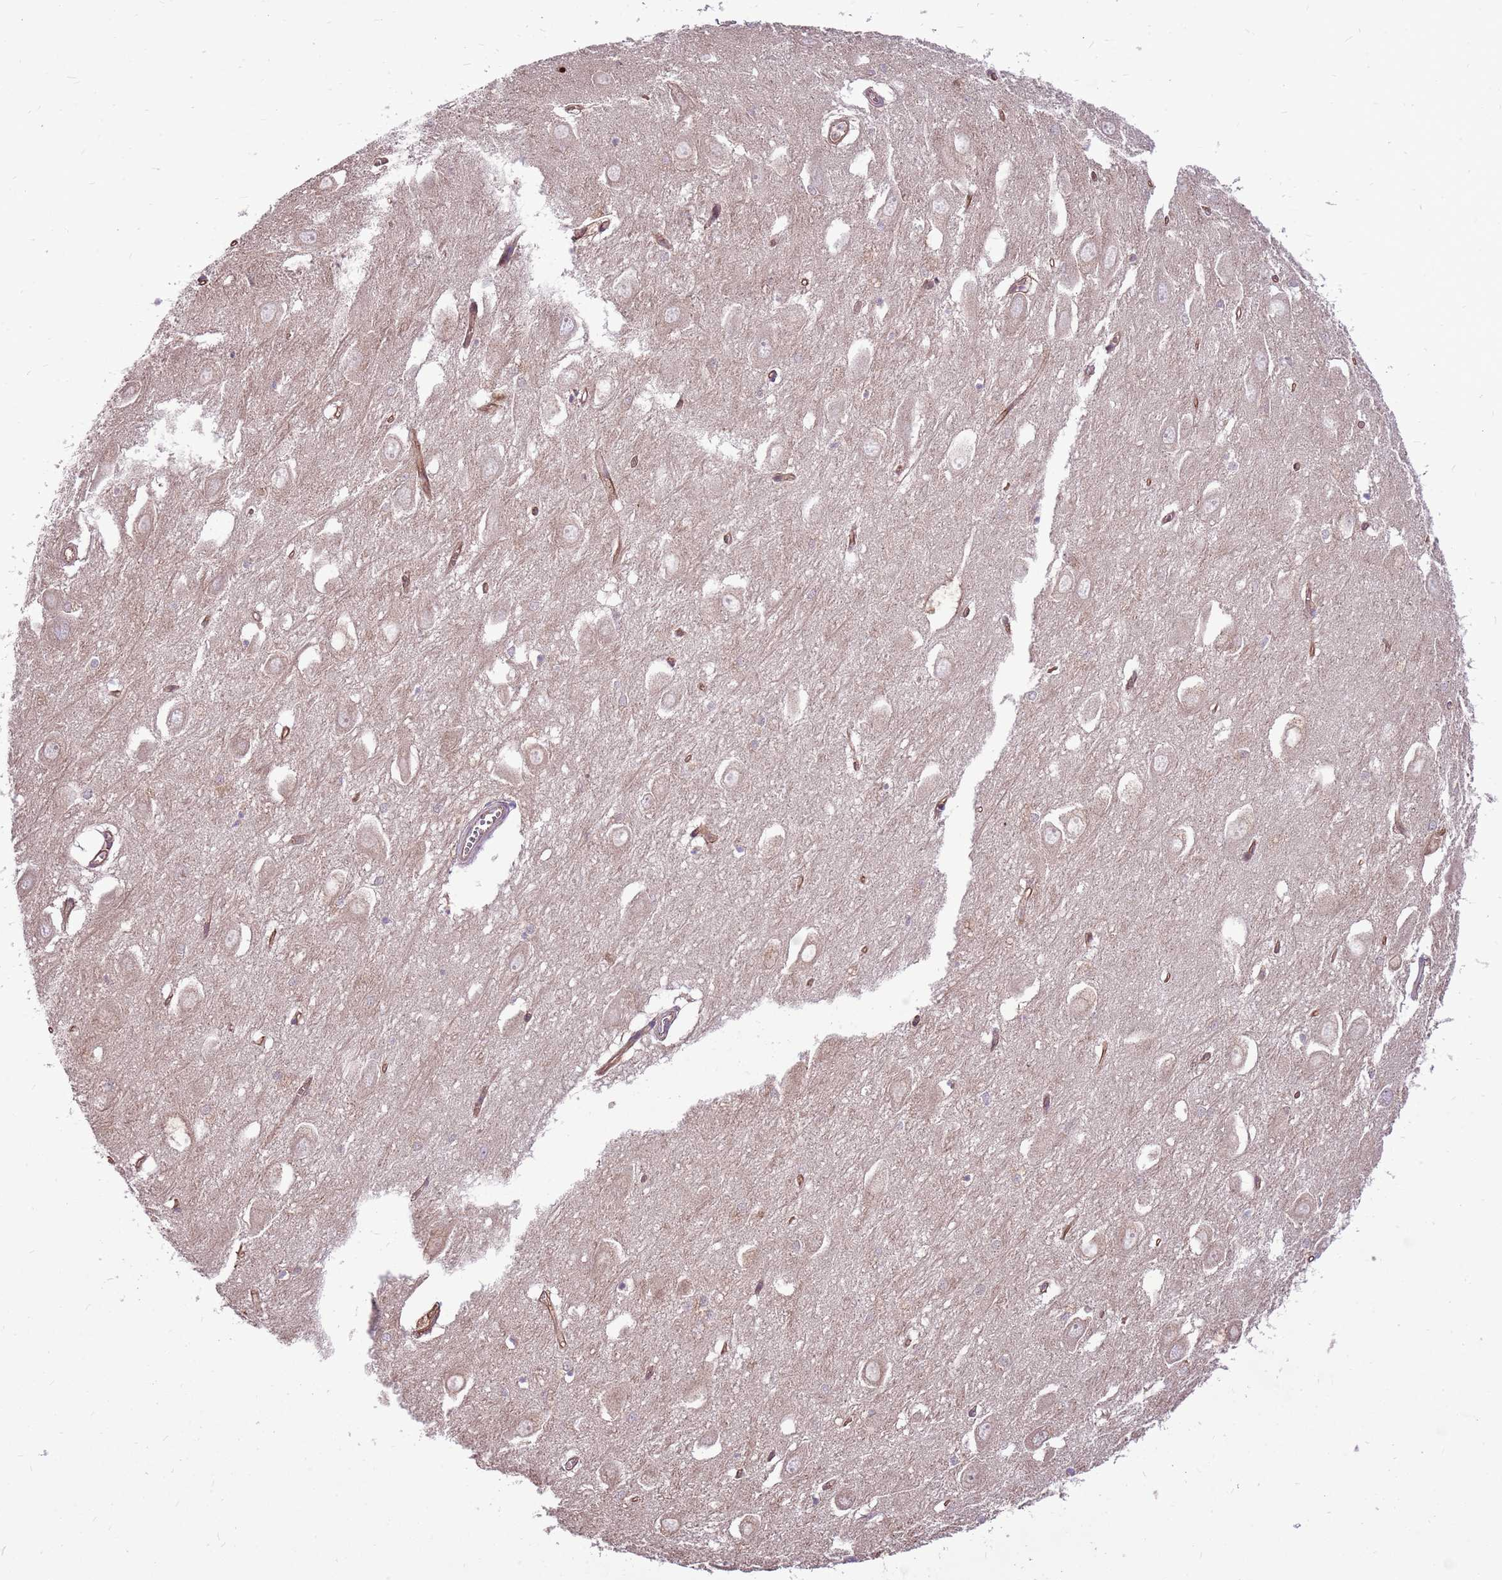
{"staining": {"intensity": "negative", "quantity": "none", "location": "none"}, "tissue": "hippocampus", "cell_type": "Glial cells", "image_type": "normal", "snomed": [{"axis": "morphology", "description": "Normal tissue, NOS"}, {"axis": "topography", "description": "Hippocampus"}], "caption": "This histopathology image is of normal hippocampus stained with immunohistochemistry (IHC) to label a protein in brown with the nuclei are counter-stained blue. There is no positivity in glial cells. (DAB (3,3'-diaminobenzidine) immunohistochemistry visualized using brightfield microscopy, high magnification).", "gene": "WASHC4", "patient": {"sex": "female", "age": 64}}